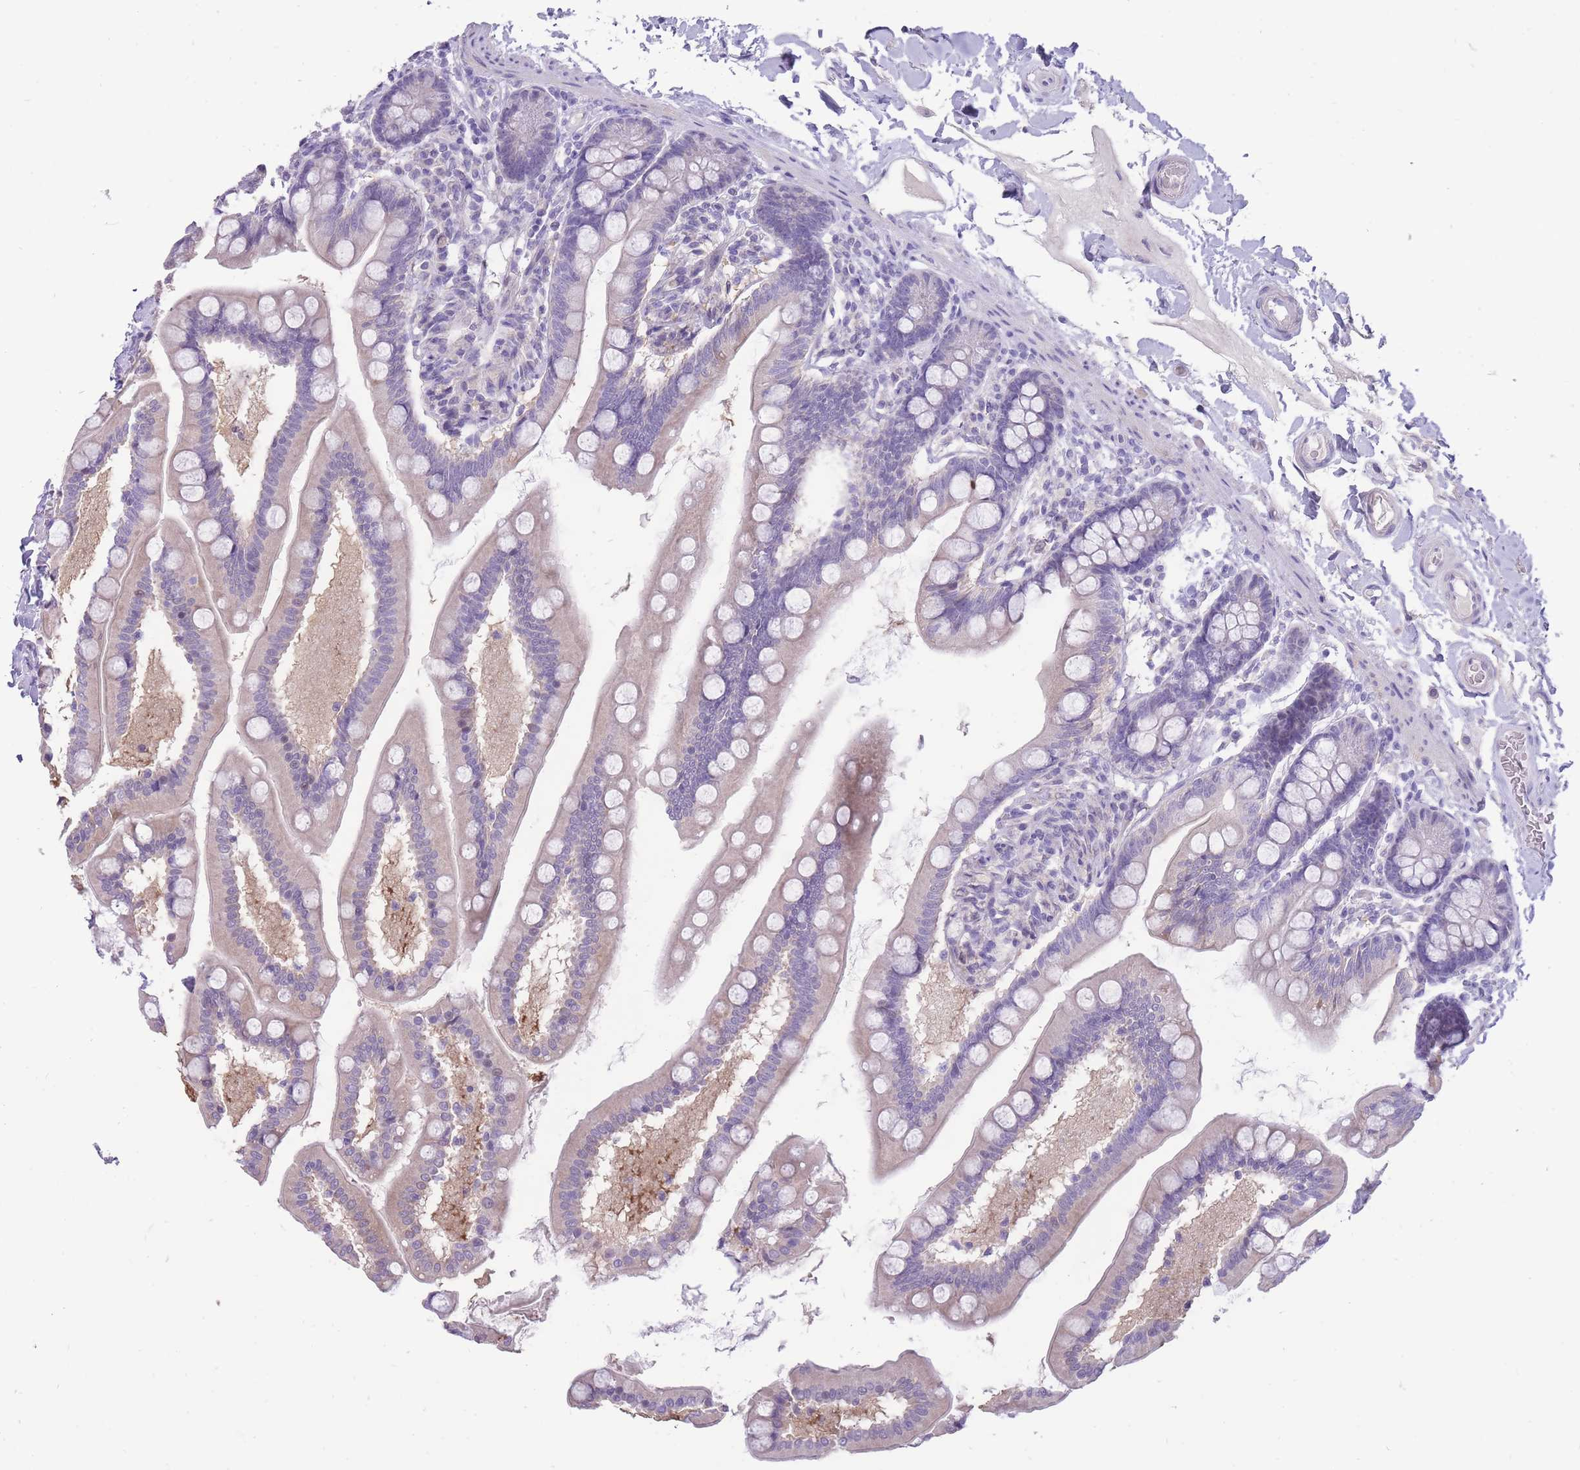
{"staining": {"intensity": "weak", "quantity": "25%-75%", "location": "cytoplasmic/membranous"}, "tissue": "small intestine", "cell_type": "Glandular cells", "image_type": "normal", "snomed": [{"axis": "morphology", "description": "Normal tissue, NOS"}, {"axis": "topography", "description": "Small intestine"}], "caption": "An image showing weak cytoplasmic/membranous expression in about 25%-75% of glandular cells in benign small intestine, as visualized by brown immunohistochemical staining.", "gene": "ERICH4", "patient": {"sex": "female", "age": 64}}